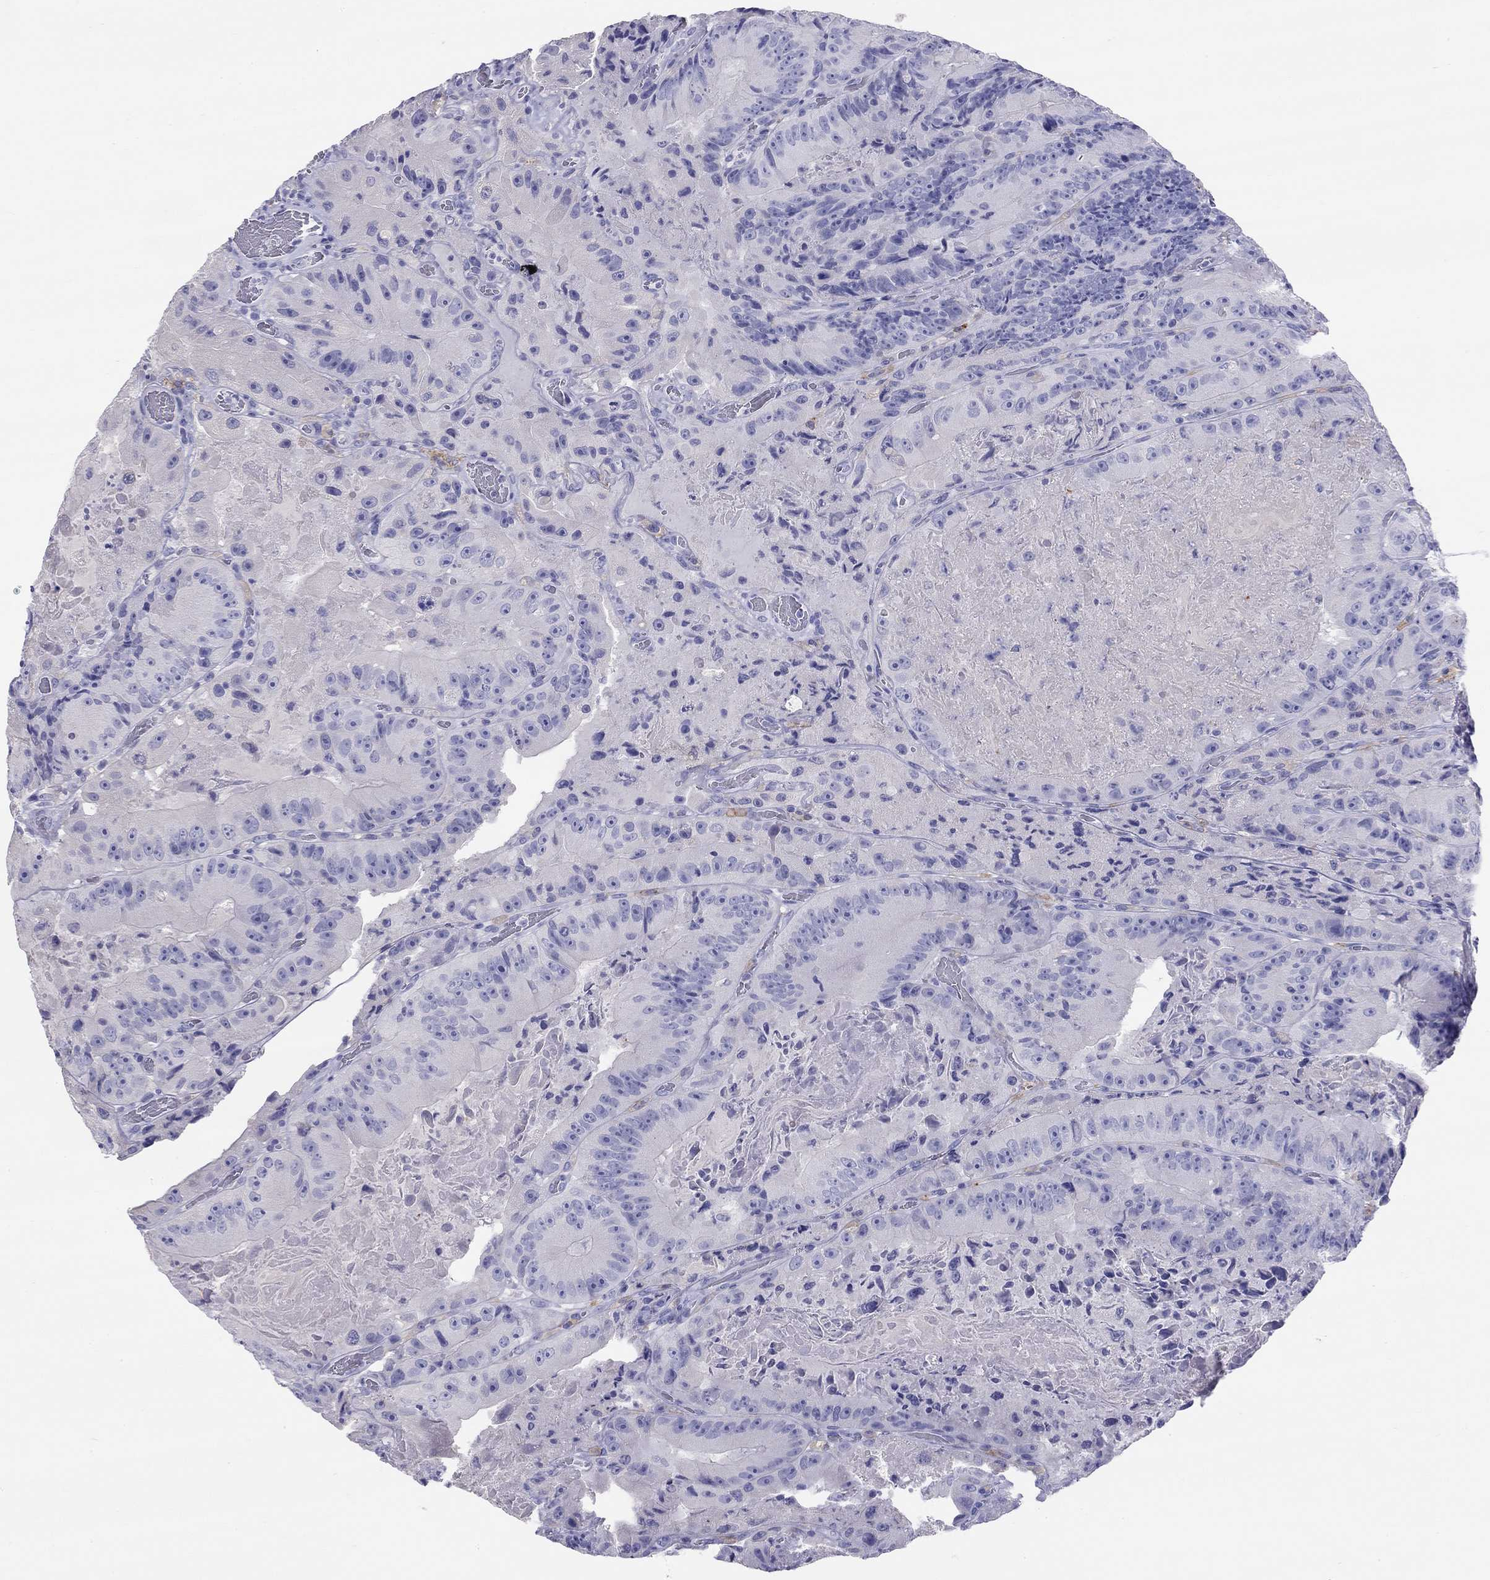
{"staining": {"intensity": "negative", "quantity": "none", "location": "none"}, "tissue": "colorectal cancer", "cell_type": "Tumor cells", "image_type": "cancer", "snomed": [{"axis": "morphology", "description": "Adenocarcinoma, NOS"}, {"axis": "topography", "description": "Colon"}], "caption": "Tumor cells are negative for brown protein staining in colorectal cancer (adenocarcinoma).", "gene": "HLA-DQB2", "patient": {"sex": "female", "age": 86}}